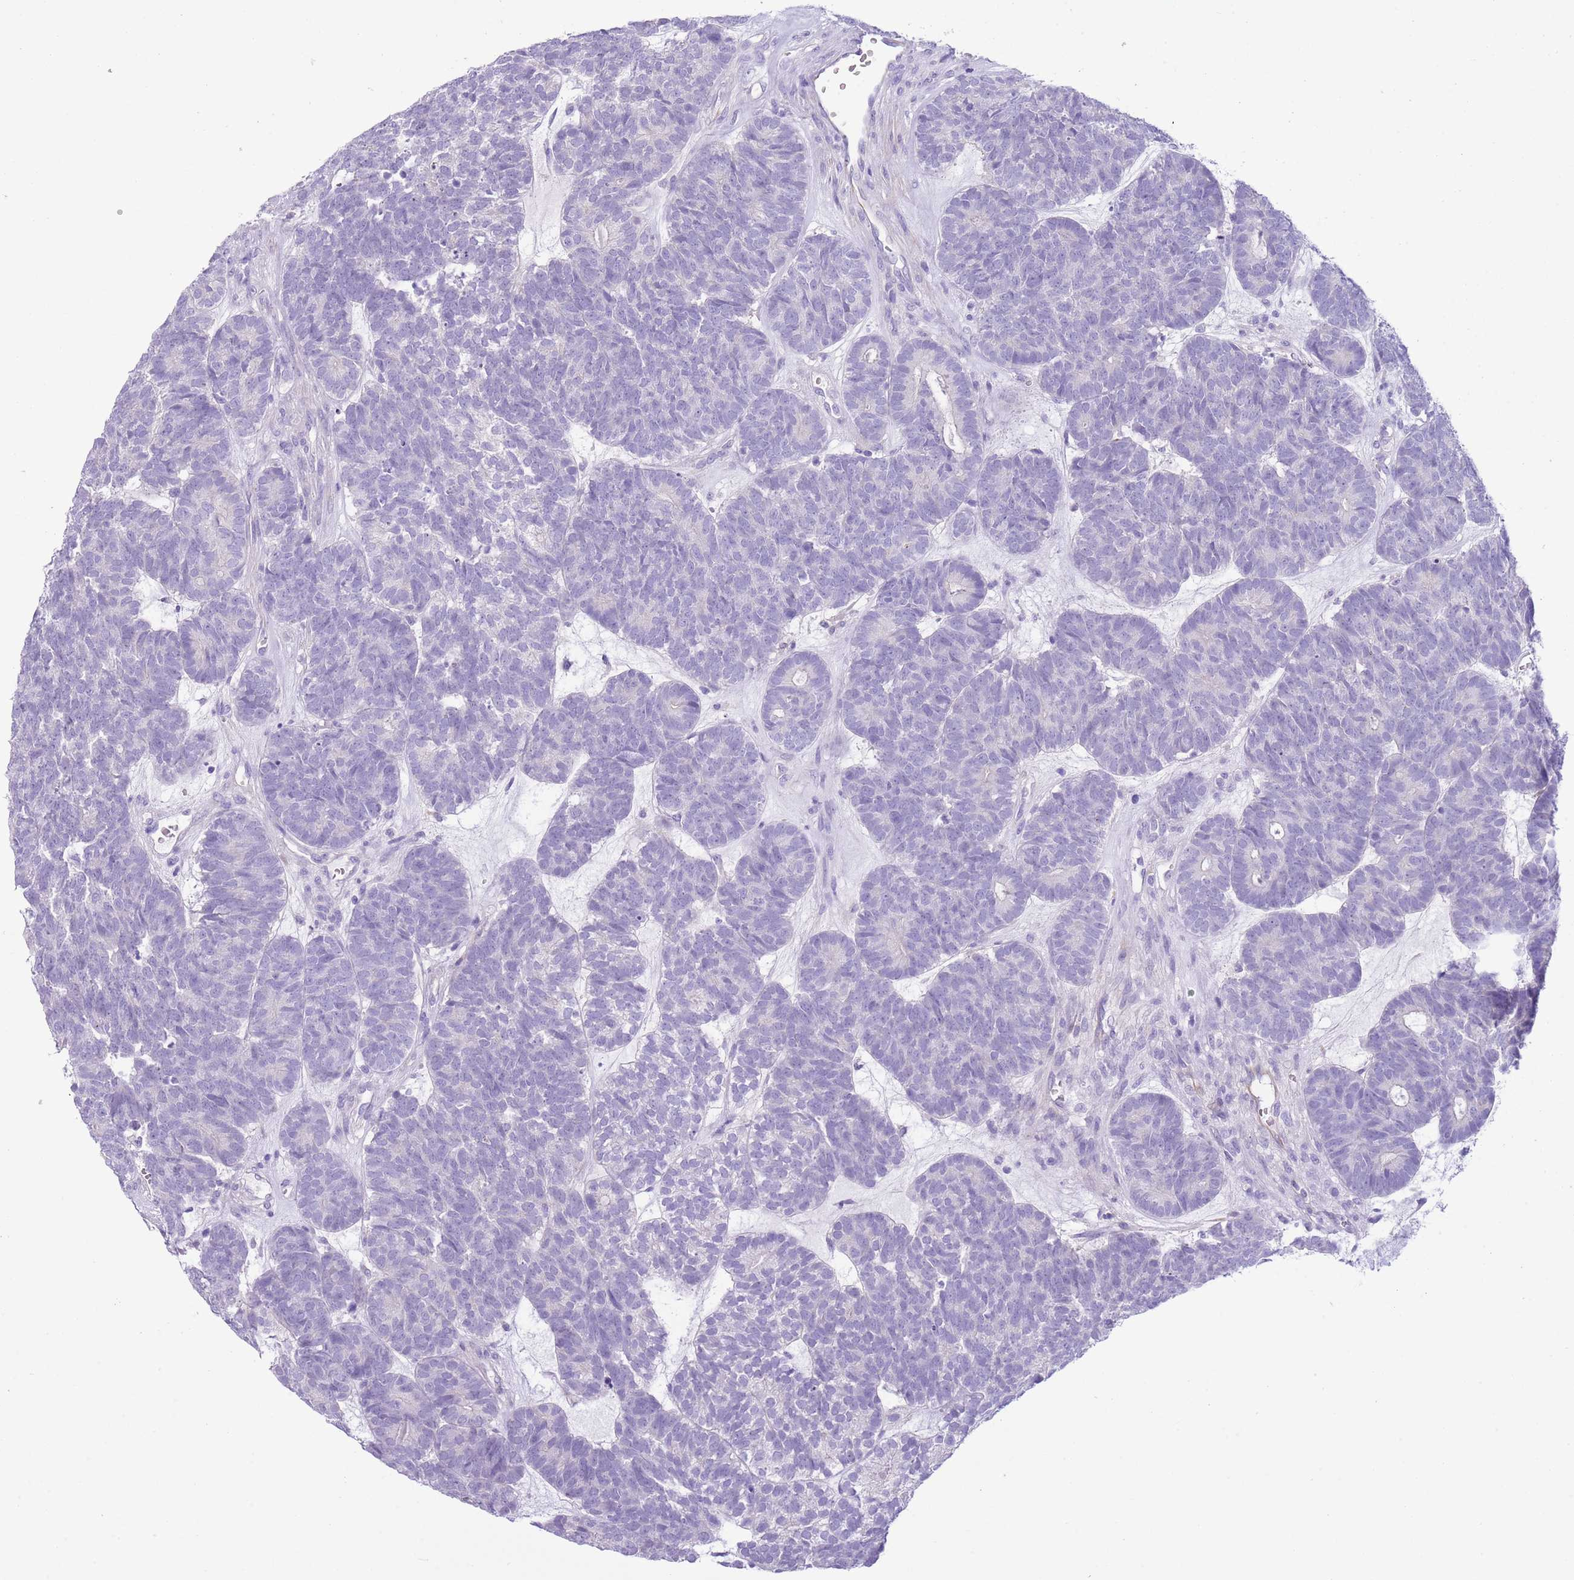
{"staining": {"intensity": "negative", "quantity": "none", "location": "none"}, "tissue": "head and neck cancer", "cell_type": "Tumor cells", "image_type": "cancer", "snomed": [{"axis": "morphology", "description": "Adenocarcinoma, NOS"}, {"axis": "topography", "description": "Head-Neck"}], "caption": "Micrograph shows no significant protein staining in tumor cells of head and neck cancer (adenocarcinoma). (Immunohistochemistry, brightfield microscopy, high magnification).", "gene": "OR6M1", "patient": {"sex": "female", "age": 81}}